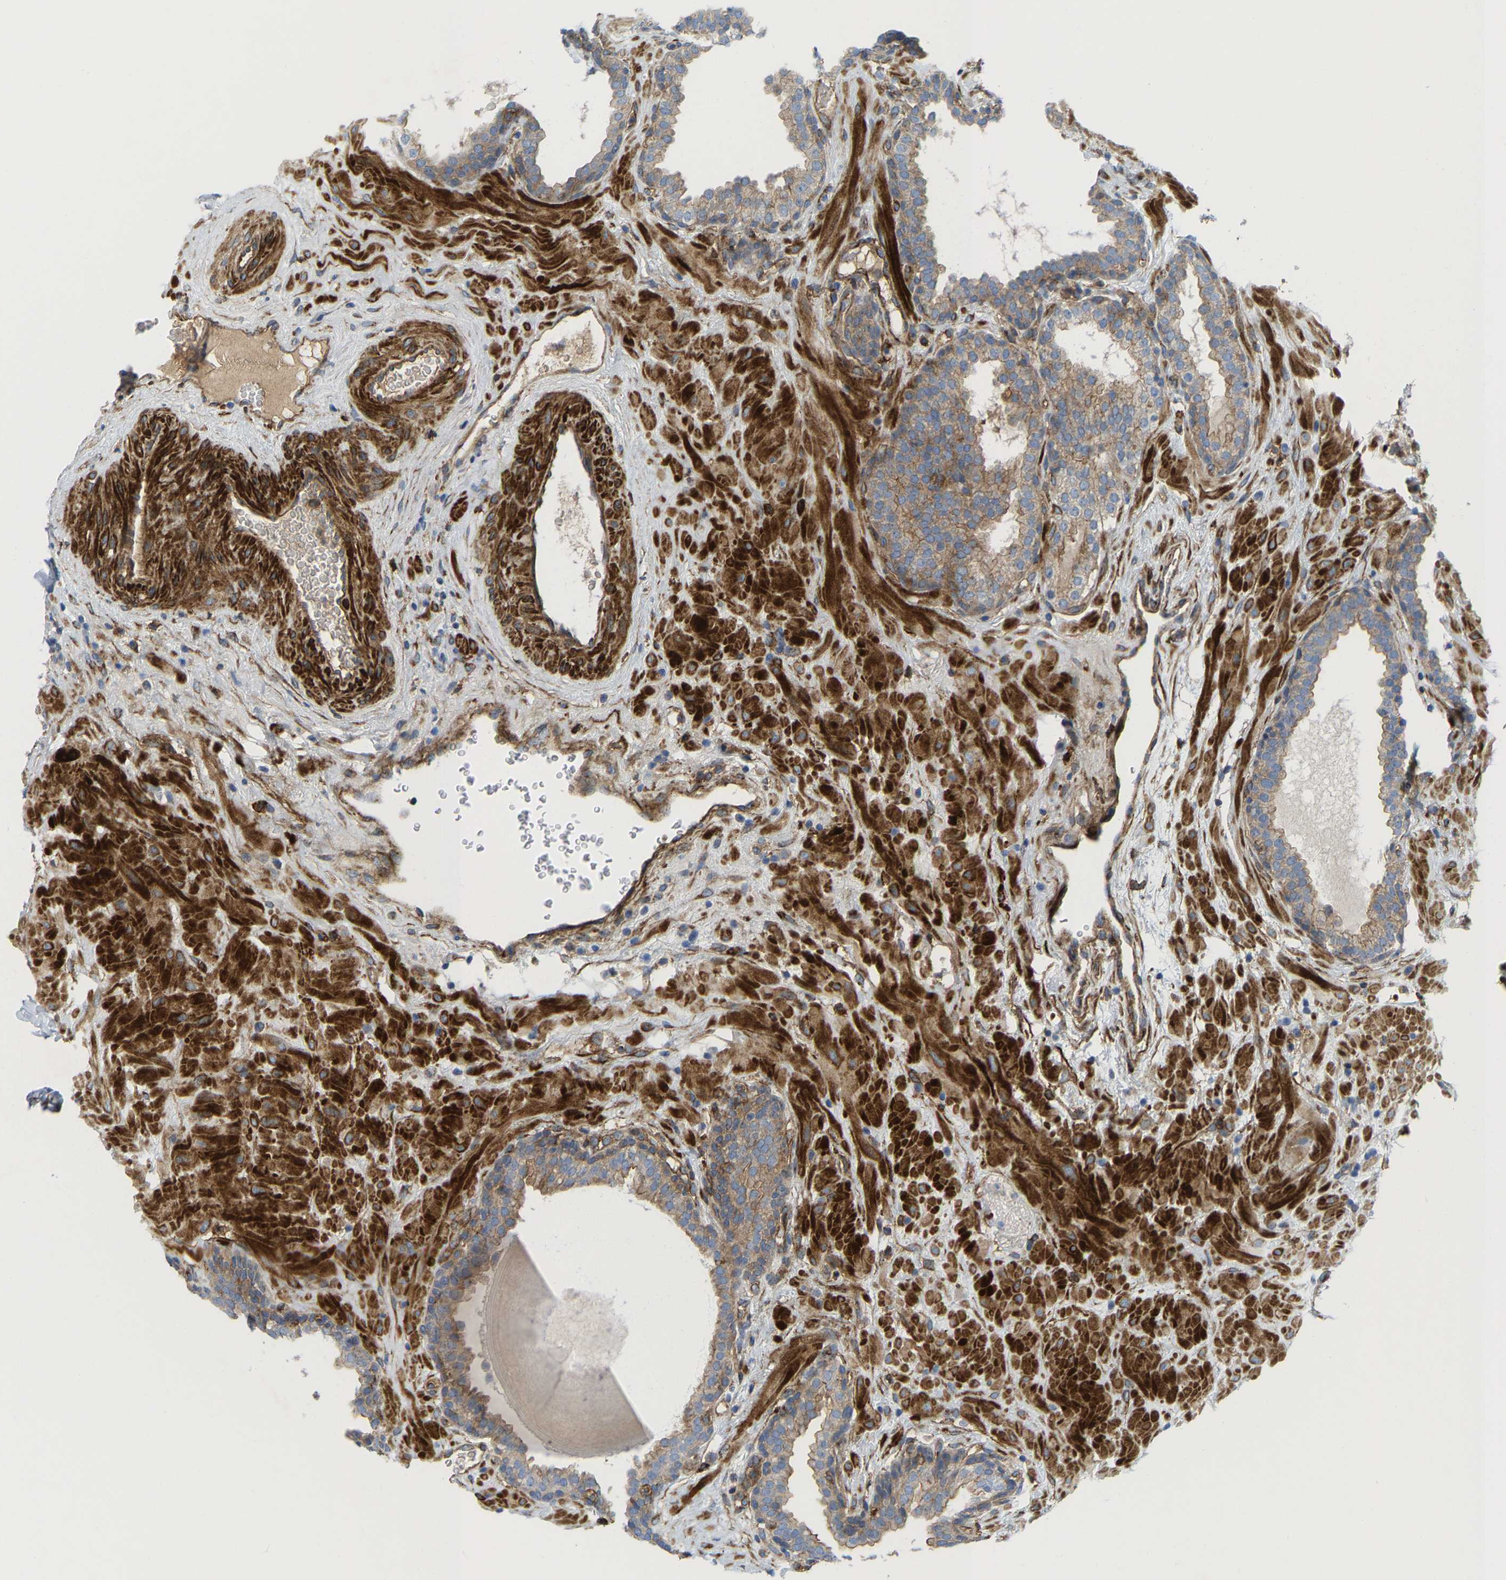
{"staining": {"intensity": "moderate", "quantity": "25%-75%", "location": "cytoplasmic/membranous"}, "tissue": "prostate", "cell_type": "Glandular cells", "image_type": "normal", "snomed": [{"axis": "morphology", "description": "Normal tissue, NOS"}, {"axis": "topography", "description": "Prostate"}], "caption": "A photomicrograph of human prostate stained for a protein displays moderate cytoplasmic/membranous brown staining in glandular cells. (Brightfield microscopy of DAB IHC at high magnification).", "gene": "PICALM", "patient": {"sex": "male", "age": 51}}